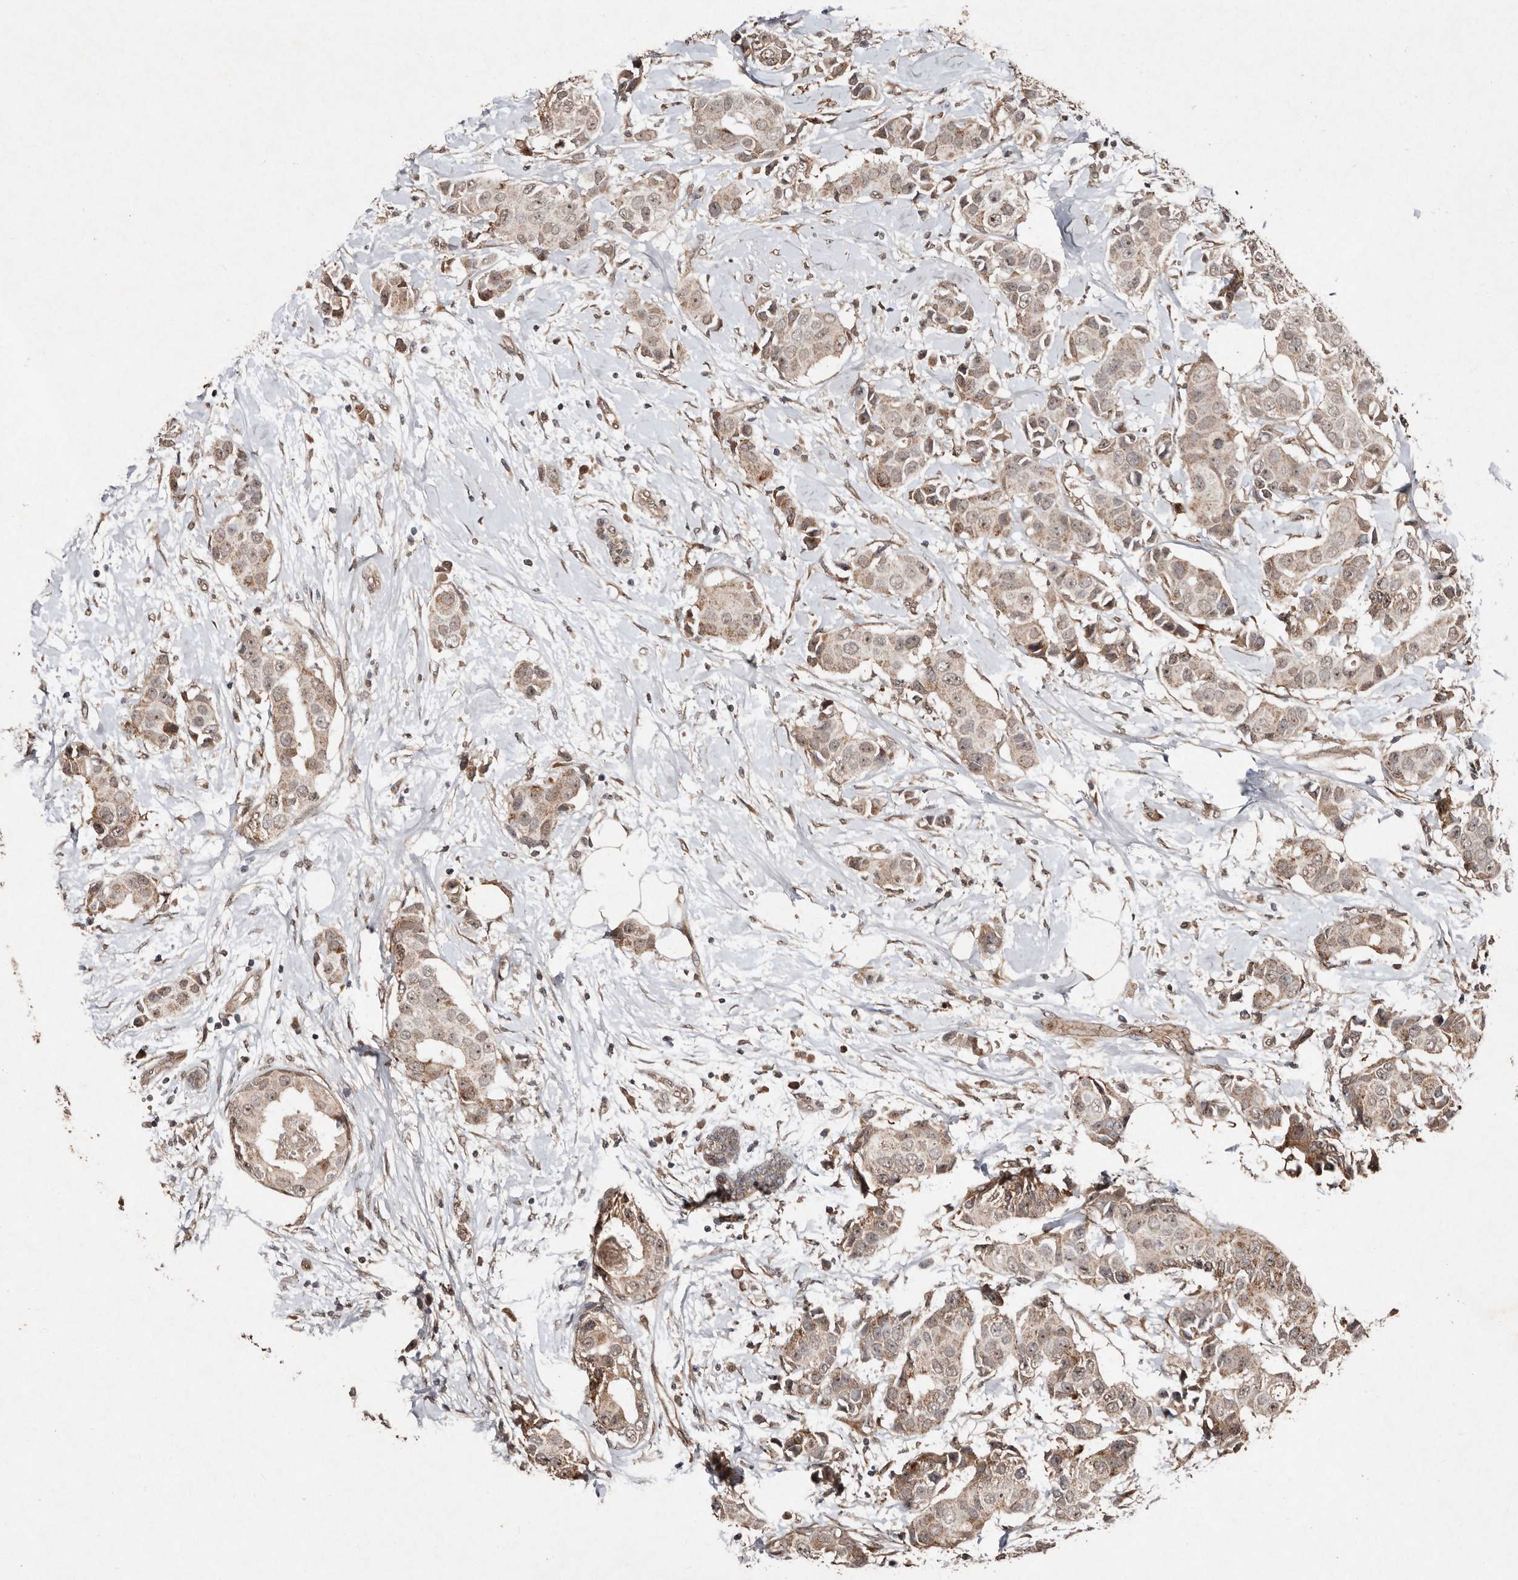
{"staining": {"intensity": "weak", "quantity": ">75%", "location": "cytoplasmic/membranous"}, "tissue": "breast cancer", "cell_type": "Tumor cells", "image_type": "cancer", "snomed": [{"axis": "morphology", "description": "Normal tissue, NOS"}, {"axis": "morphology", "description": "Duct carcinoma"}, {"axis": "topography", "description": "Breast"}], "caption": "Weak cytoplasmic/membranous positivity for a protein is identified in approximately >75% of tumor cells of breast invasive ductal carcinoma using immunohistochemistry (IHC).", "gene": "DIP2C", "patient": {"sex": "female", "age": 39}}